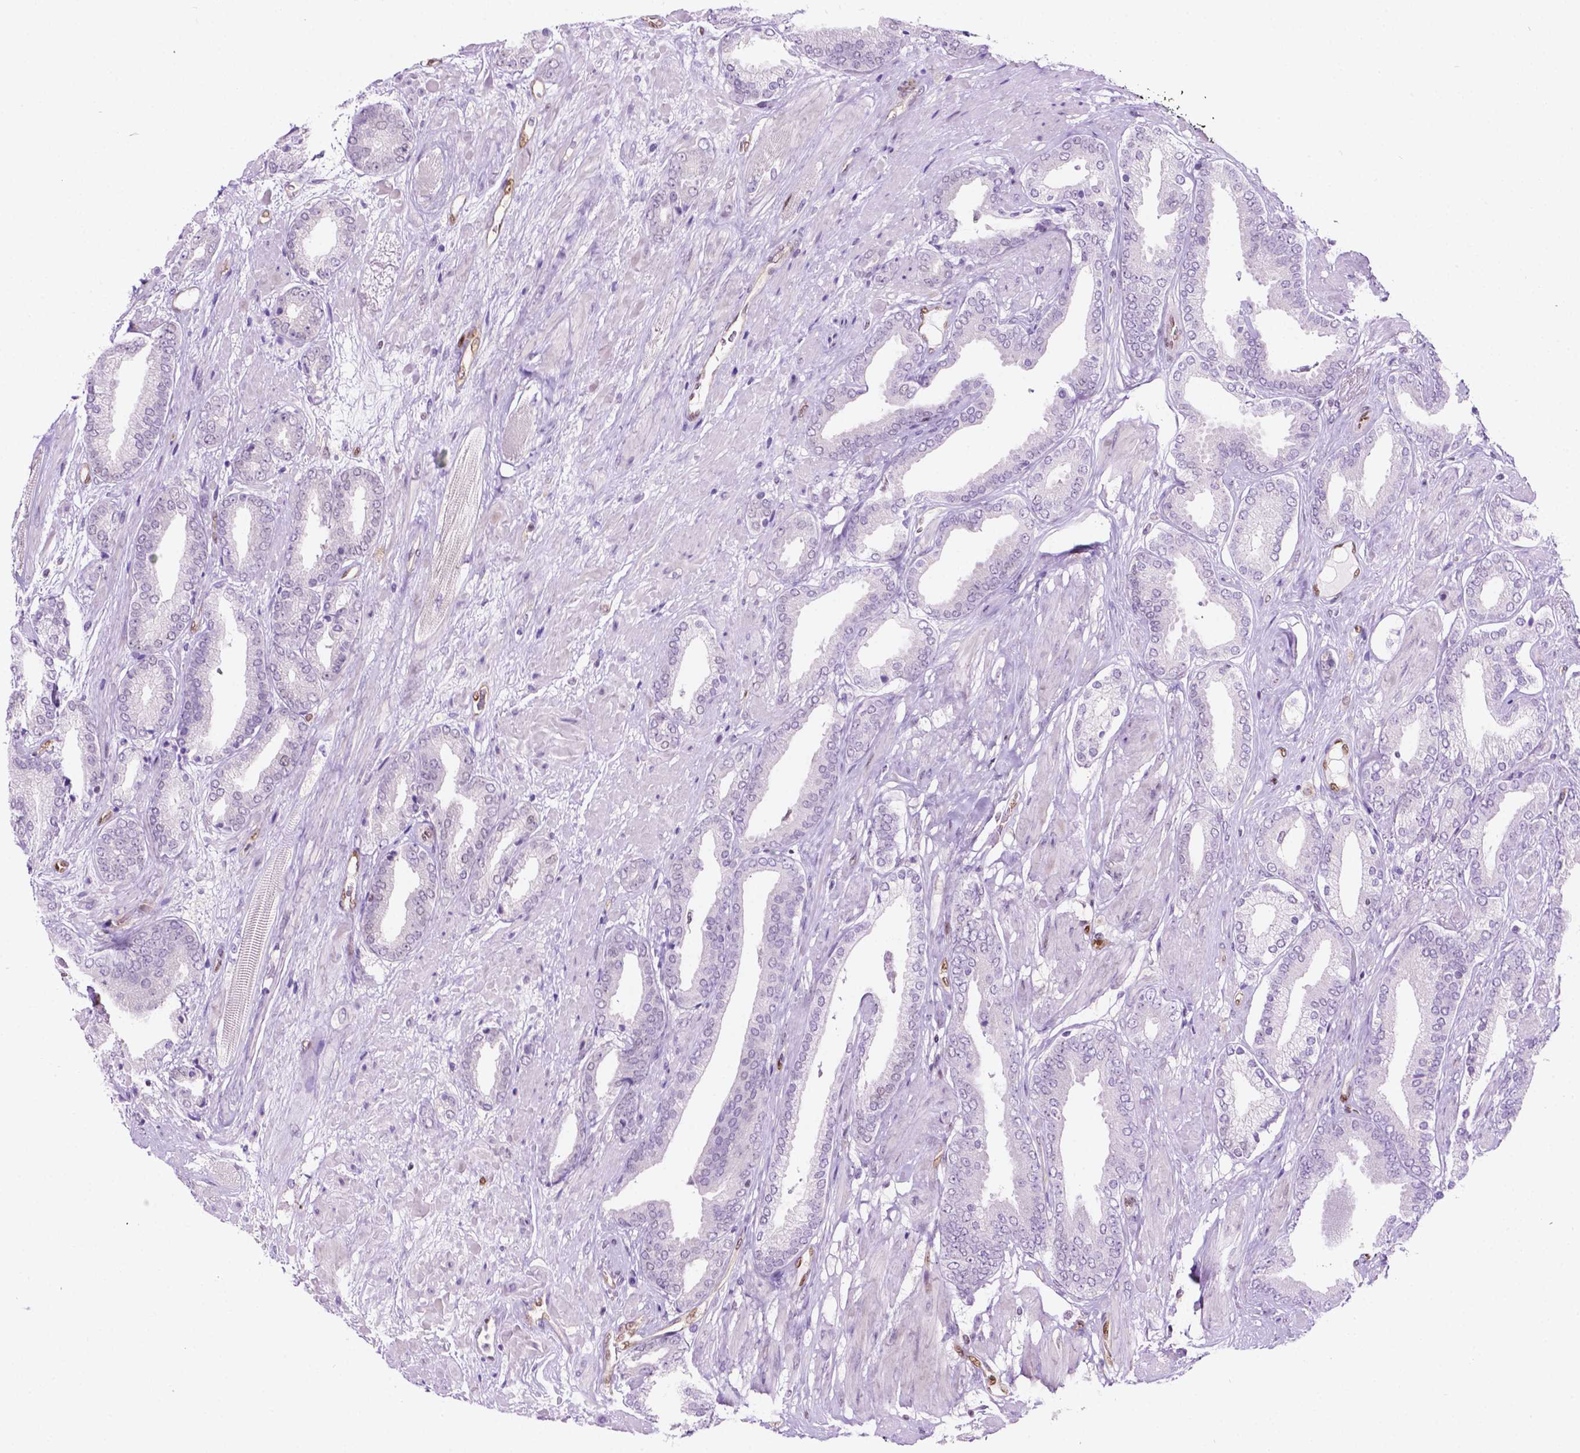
{"staining": {"intensity": "negative", "quantity": "none", "location": "none"}, "tissue": "prostate cancer", "cell_type": "Tumor cells", "image_type": "cancer", "snomed": [{"axis": "morphology", "description": "Adenocarcinoma, High grade"}, {"axis": "topography", "description": "Prostate"}], "caption": "There is no significant expression in tumor cells of prostate adenocarcinoma (high-grade).", "gene": "ERF", "patient": {"sex": "male", "age": 56}}